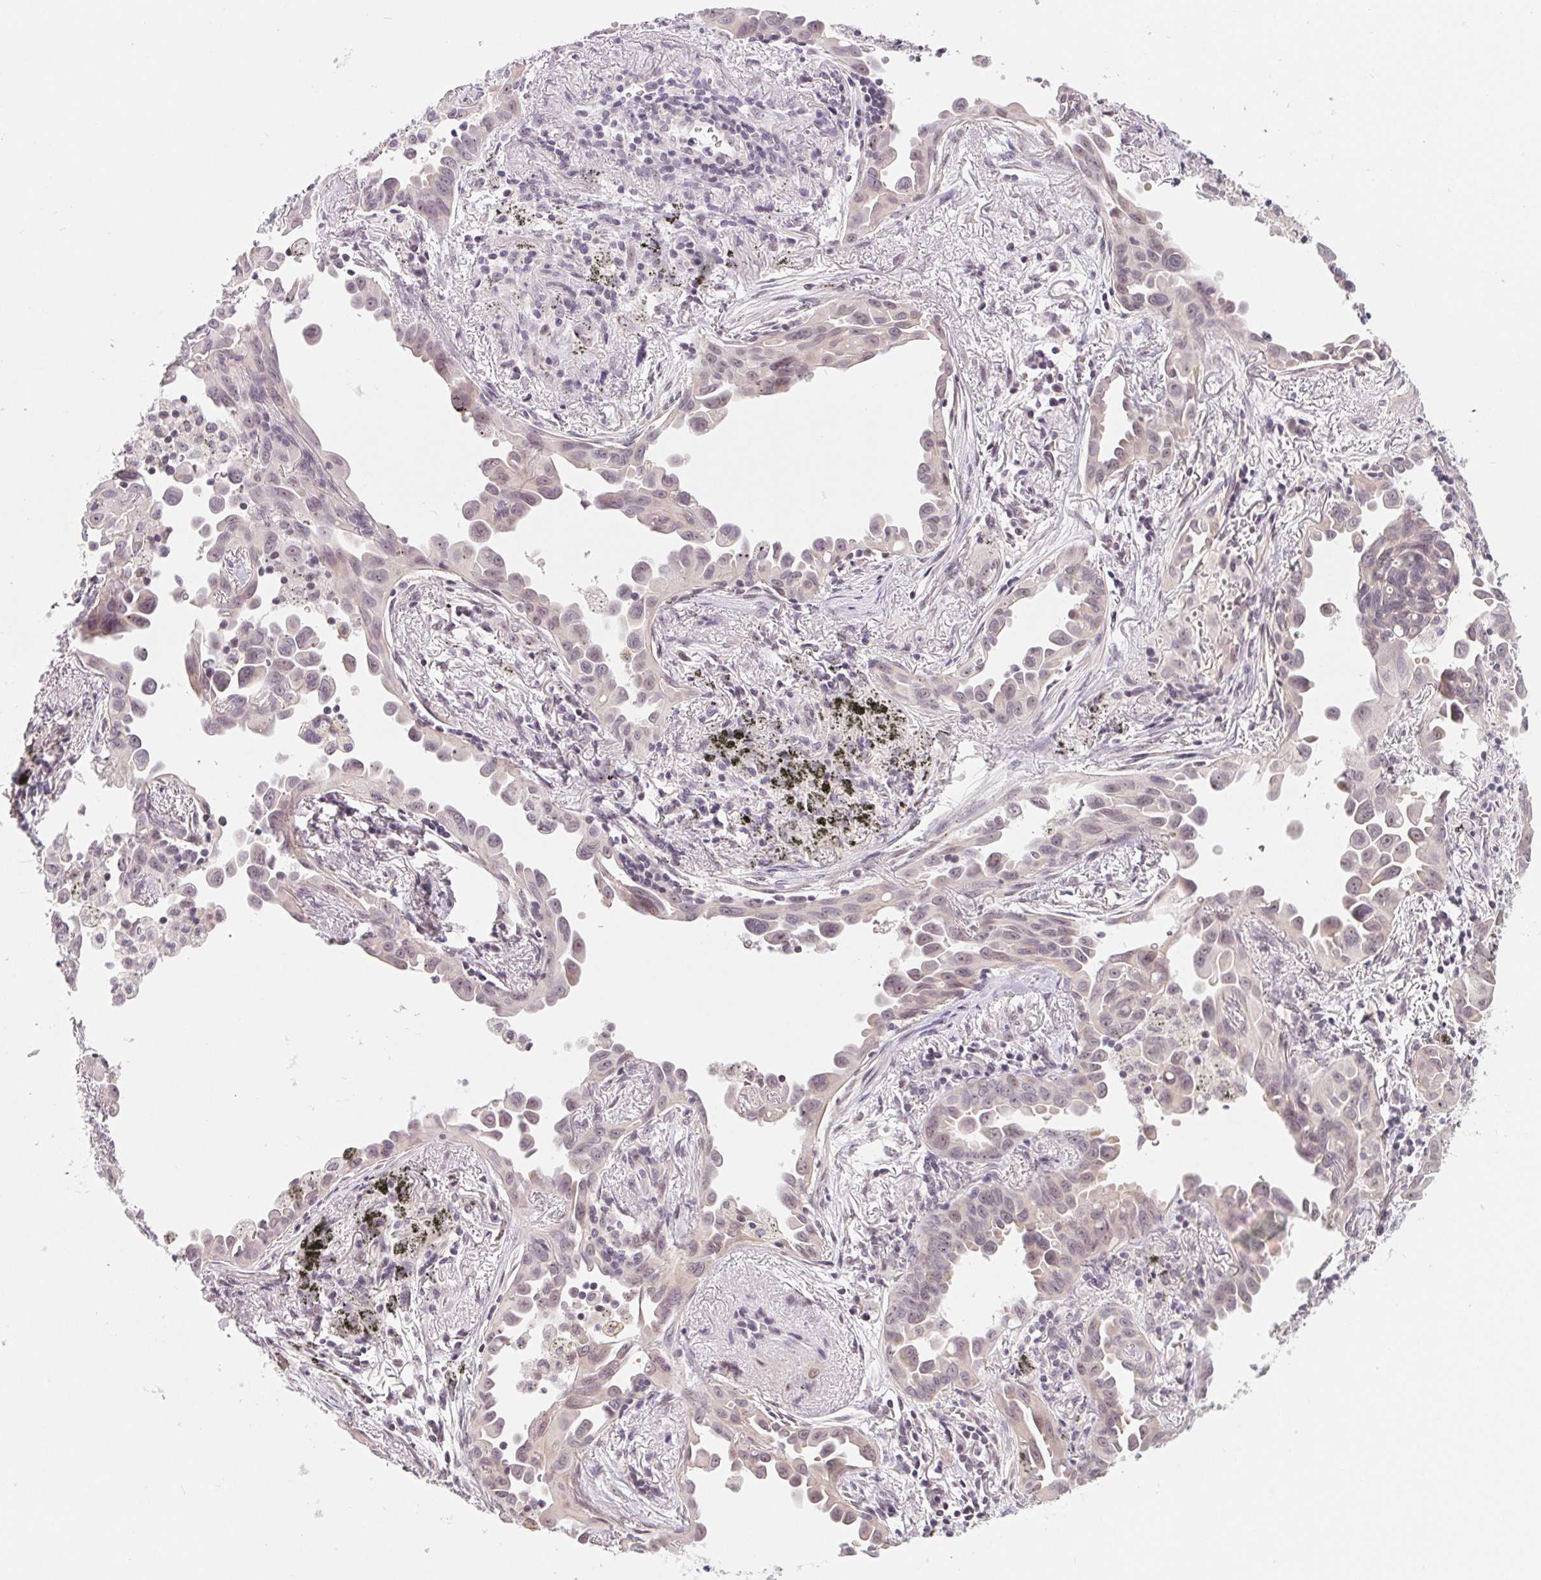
{"staining": {"intensity": "weak", "quantity": "<25%", "location": "nuclear"}, "tissue": "lung cancer", "cell_type": "Tumor cells", "image_type": "cancer", "snomed": [{"axis": "morphology", "description": "Adenocarcinoma, NOS"}, {"axis": "topography", "description": "Lung"}], "caption": "Human lung adenocarcinoma stained for a protein using immunohistochemistry shows no expression in tumor cells.", "gene": "LCA5L", "patient": {"sex": "male", "age": 68}}